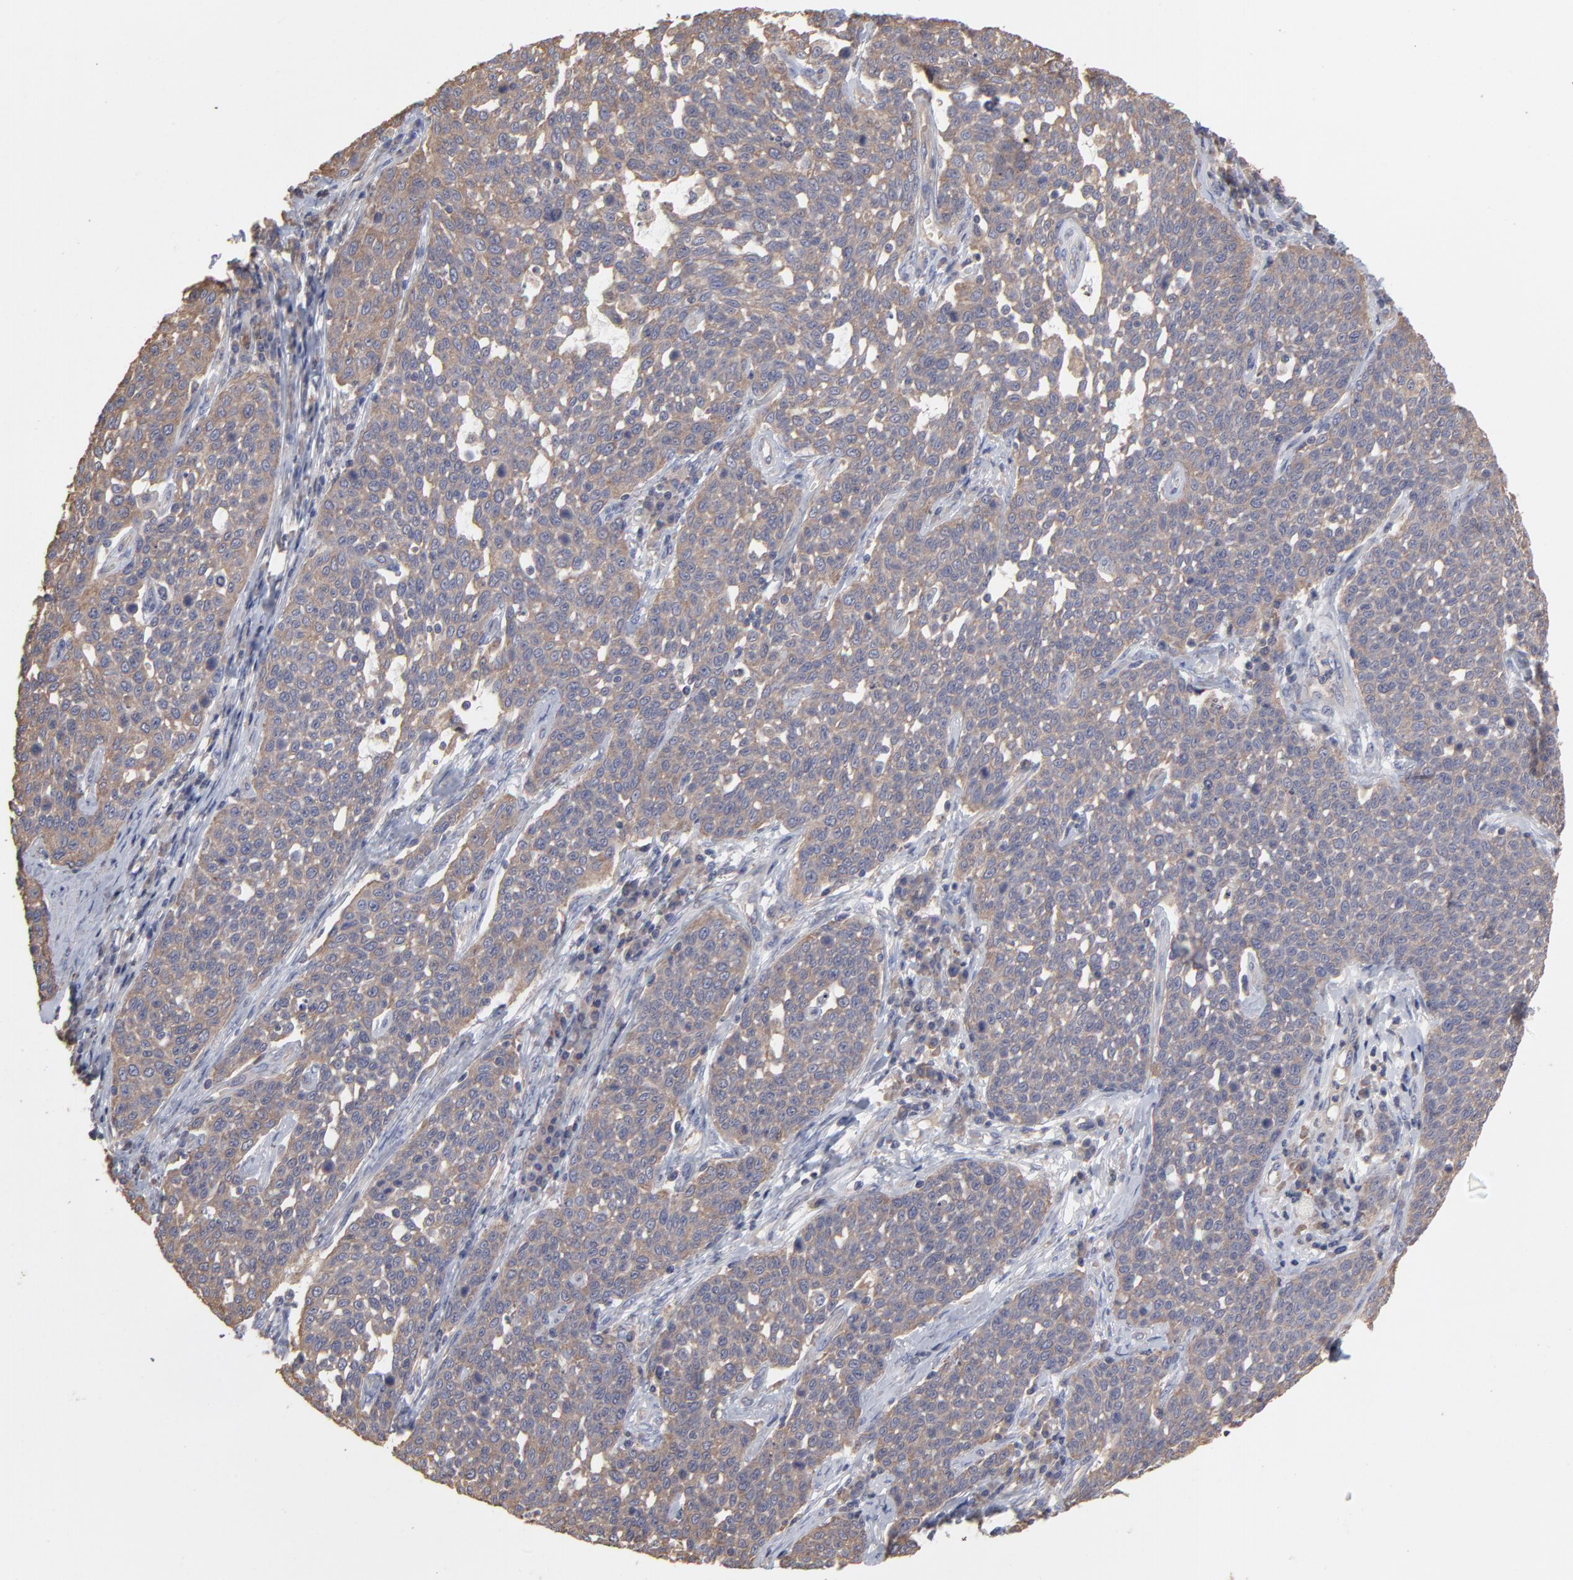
{"staining": {"intensity": "weak", "quantity": ">75%", "location": "cytoplasmic/membranous"}, "tissue": "cervical cancer", "cell_type": "Tumor cells", "image_type": "cancer", "snomed": [{"axis": "morphology", "description": "Squamous cell carcinoma, NOS"}, {"axis": "topography", "description": "Cervix"}], "caption": "Immunohistochemical staining of human cervical squamous cell carcinoma exhibits weak cytoplasmic/membranous protein expression in about >75% of tumor cells.", "gene": "TANGO2", "patient": {"sex": "female", "age": 34}}